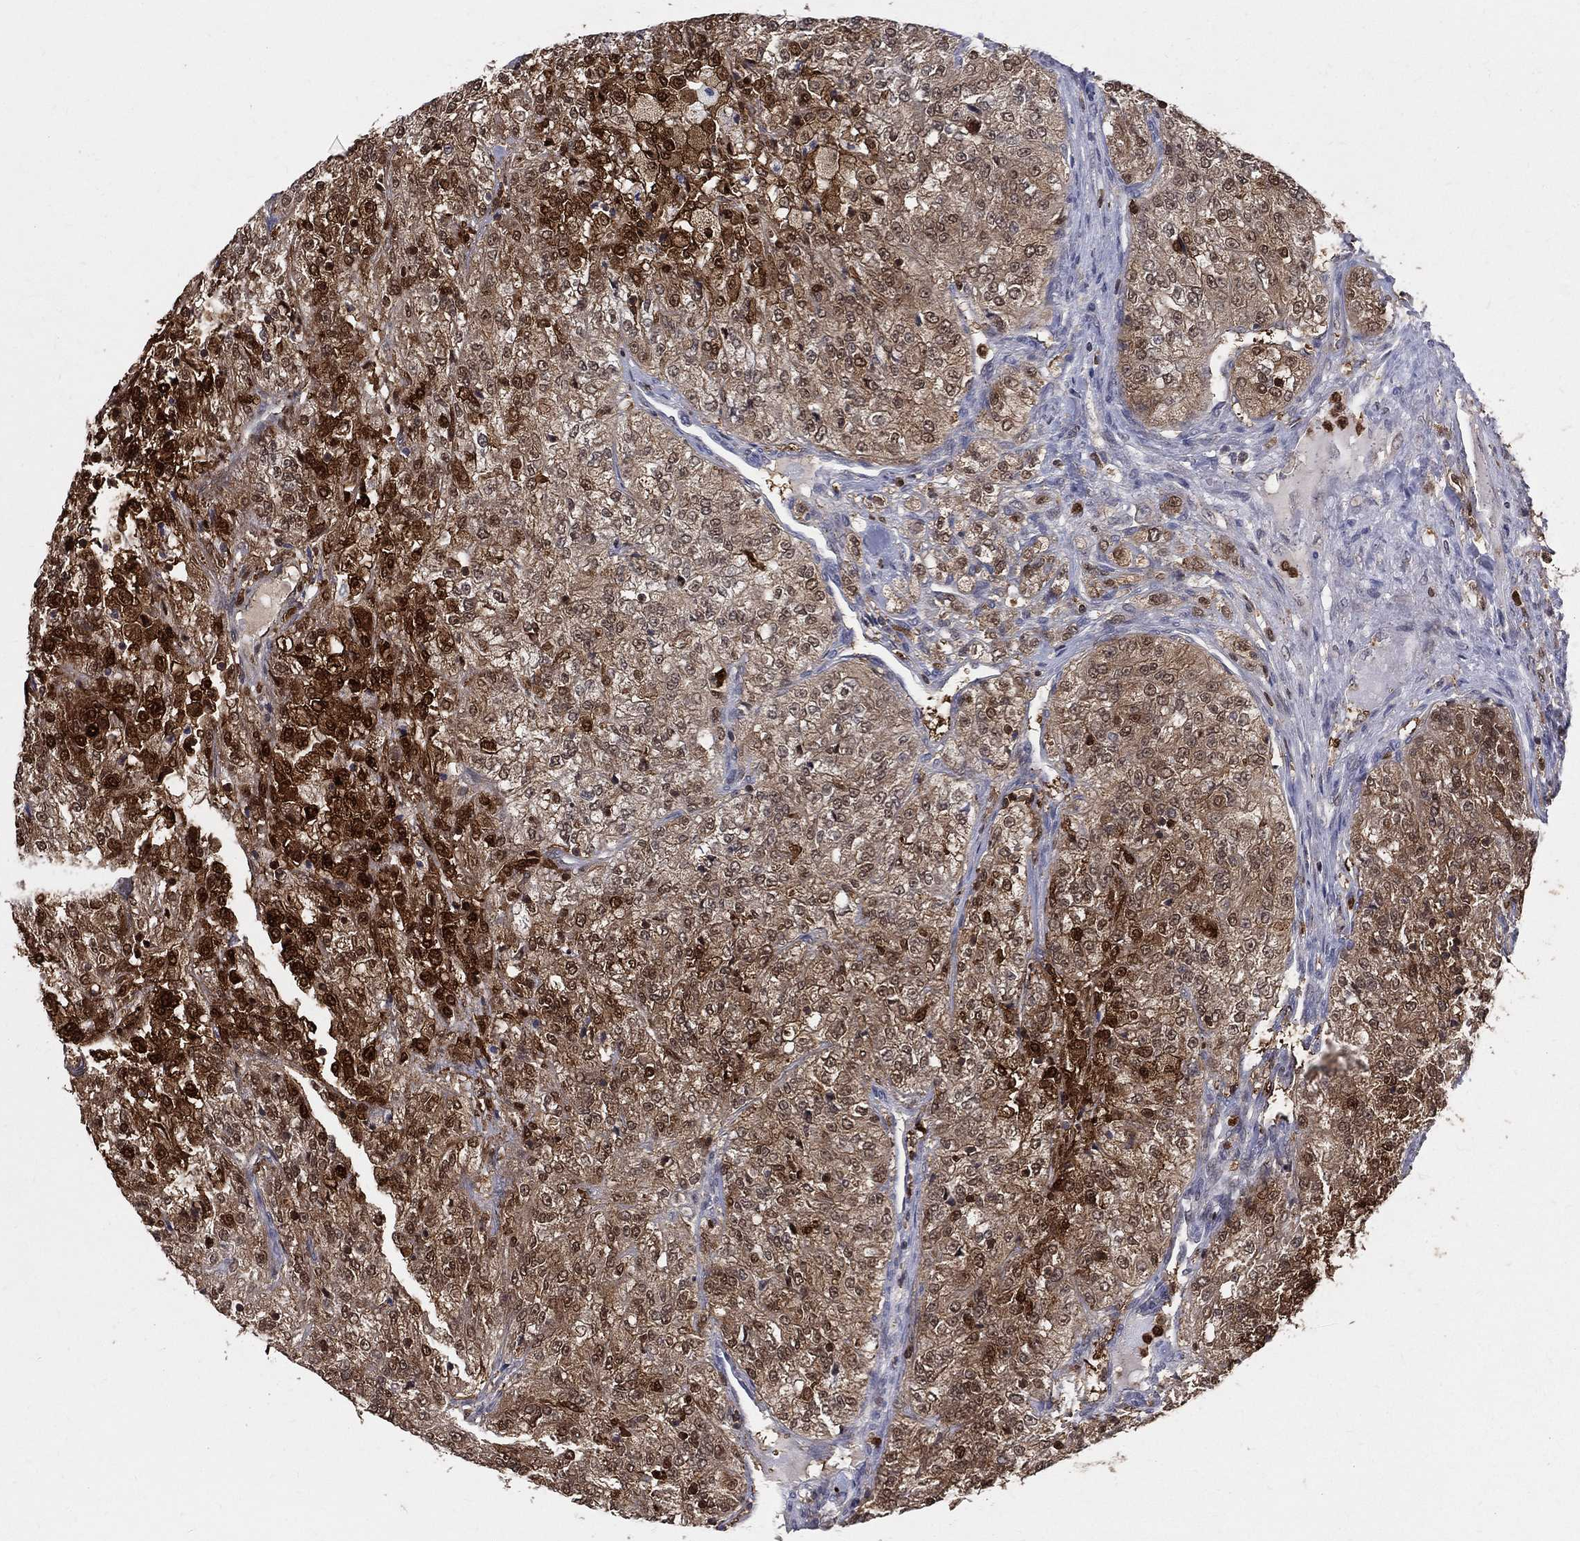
{"staining": {"intensity": "strong", "quantity": "<25%", "location": "cytoplasmic/membranous,nuclear"}, "tissue": "renal cancer", "cell_type": "Tumor cells", "image_type": "cancer", "snomed": [{"axis": "morphology", "description": "Adenocarcinoma, NOS"}, {"axis": "topography", "description": "Kidney"}], "caption": "An IHC photomicrograph of neoplastic tissue is shown. Protein staining in brown highlights strong cytoplasmic/membranous and nuclear positivity in renal adenocarcinoma within tumor cells.", "gene": "ENO1", "patient": {"sex": "female", "age": 63}}